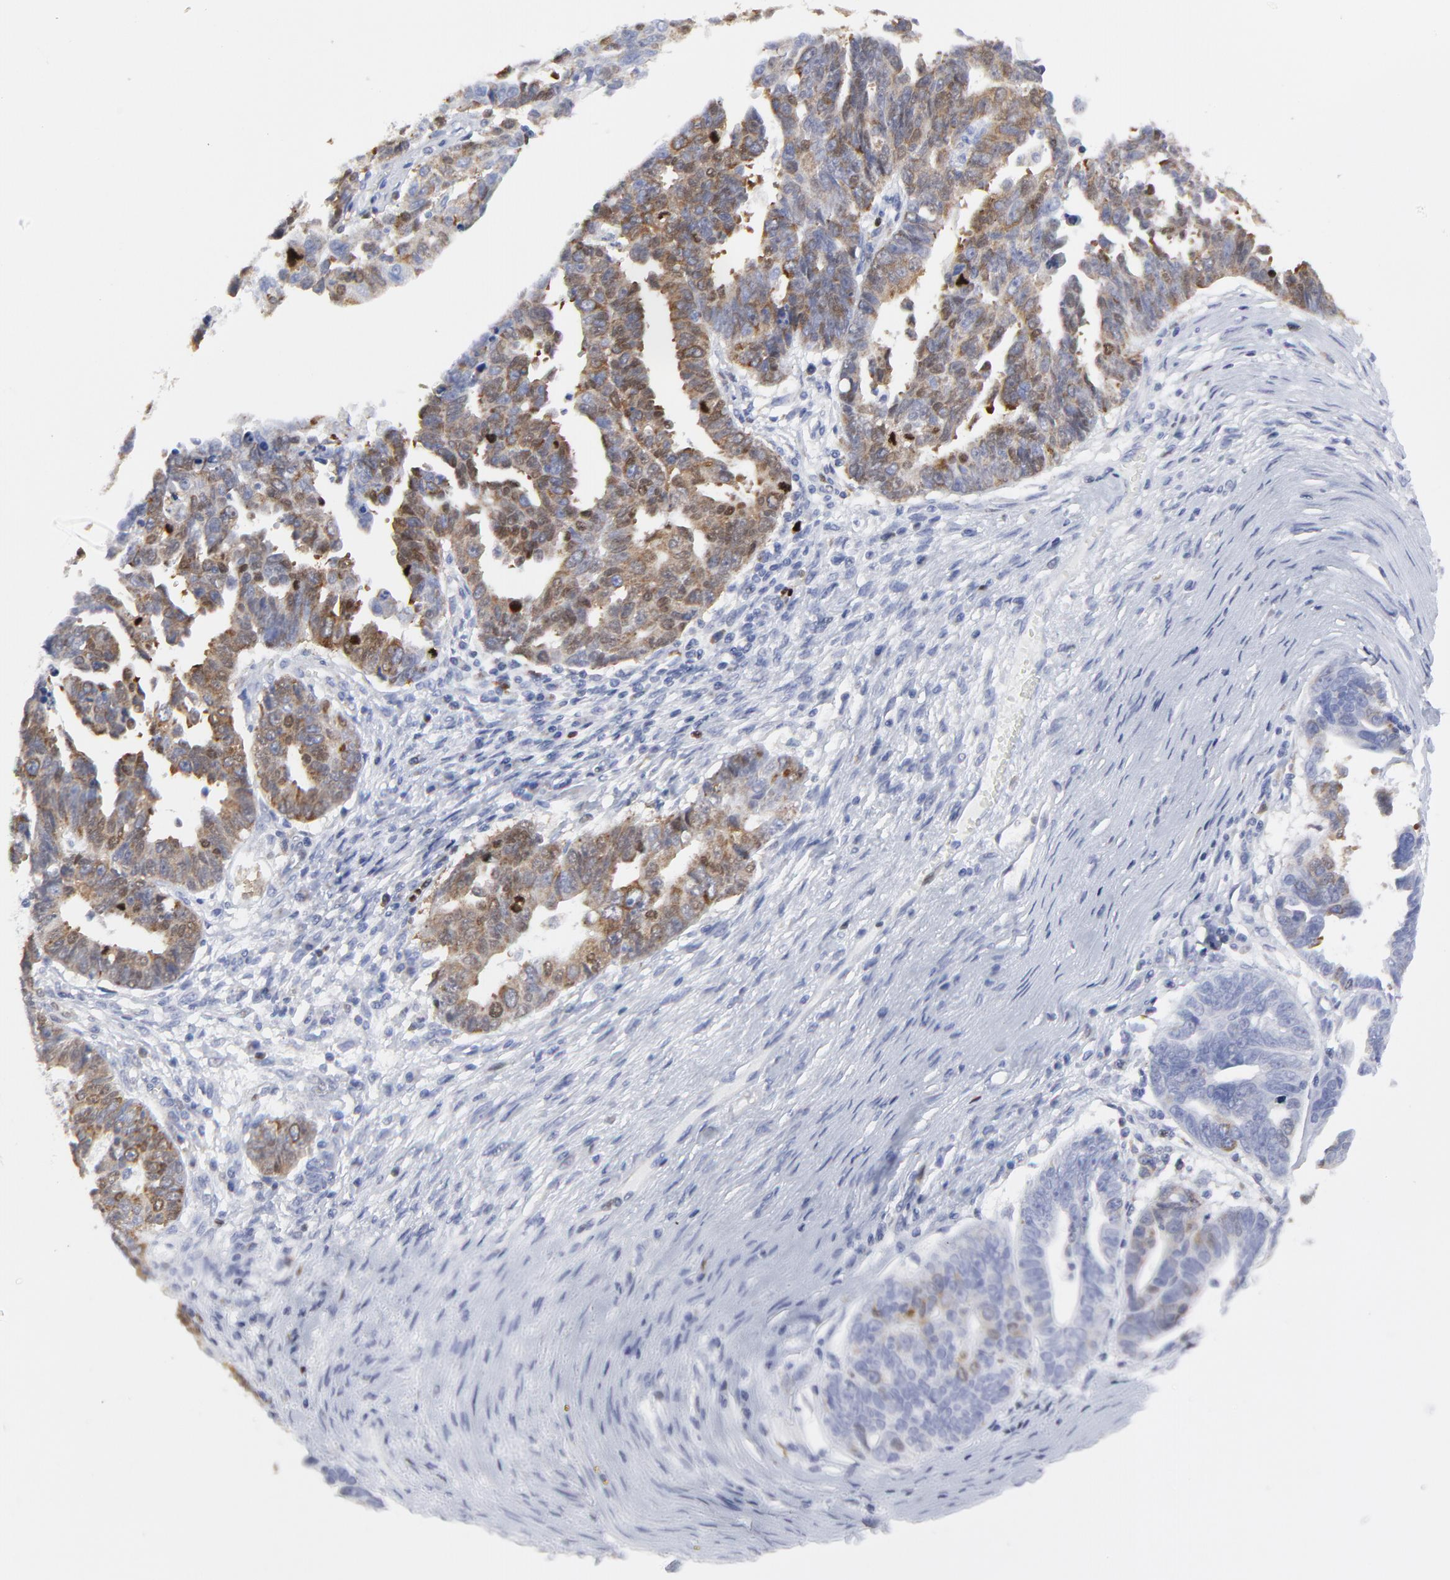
{"staining": {"intensity": "moderate", "quantity": "25%-75%", "location": "cytoplasmic/membranous"}, "tissue": "ovarian cancer", "cell_type": "Tumor cells", "image_type": "cancer", "snomed": [{"axis": "morphology", "description": "Carcinoma, endometroid"}, {"axis": "morphology", "description": "Cystadenocarcinoma, serous, NOS"}, {"axis": "topography", "description": "Ovary"}], "caption": "The histopathology image demonstrates staining of ovarian cancer, revealing moderate cytoplasmic/membranous protein positivity (brown color) within tumor cells.", "gene": "NCAPH", "patient": {"sex": "female", "age": 45}}